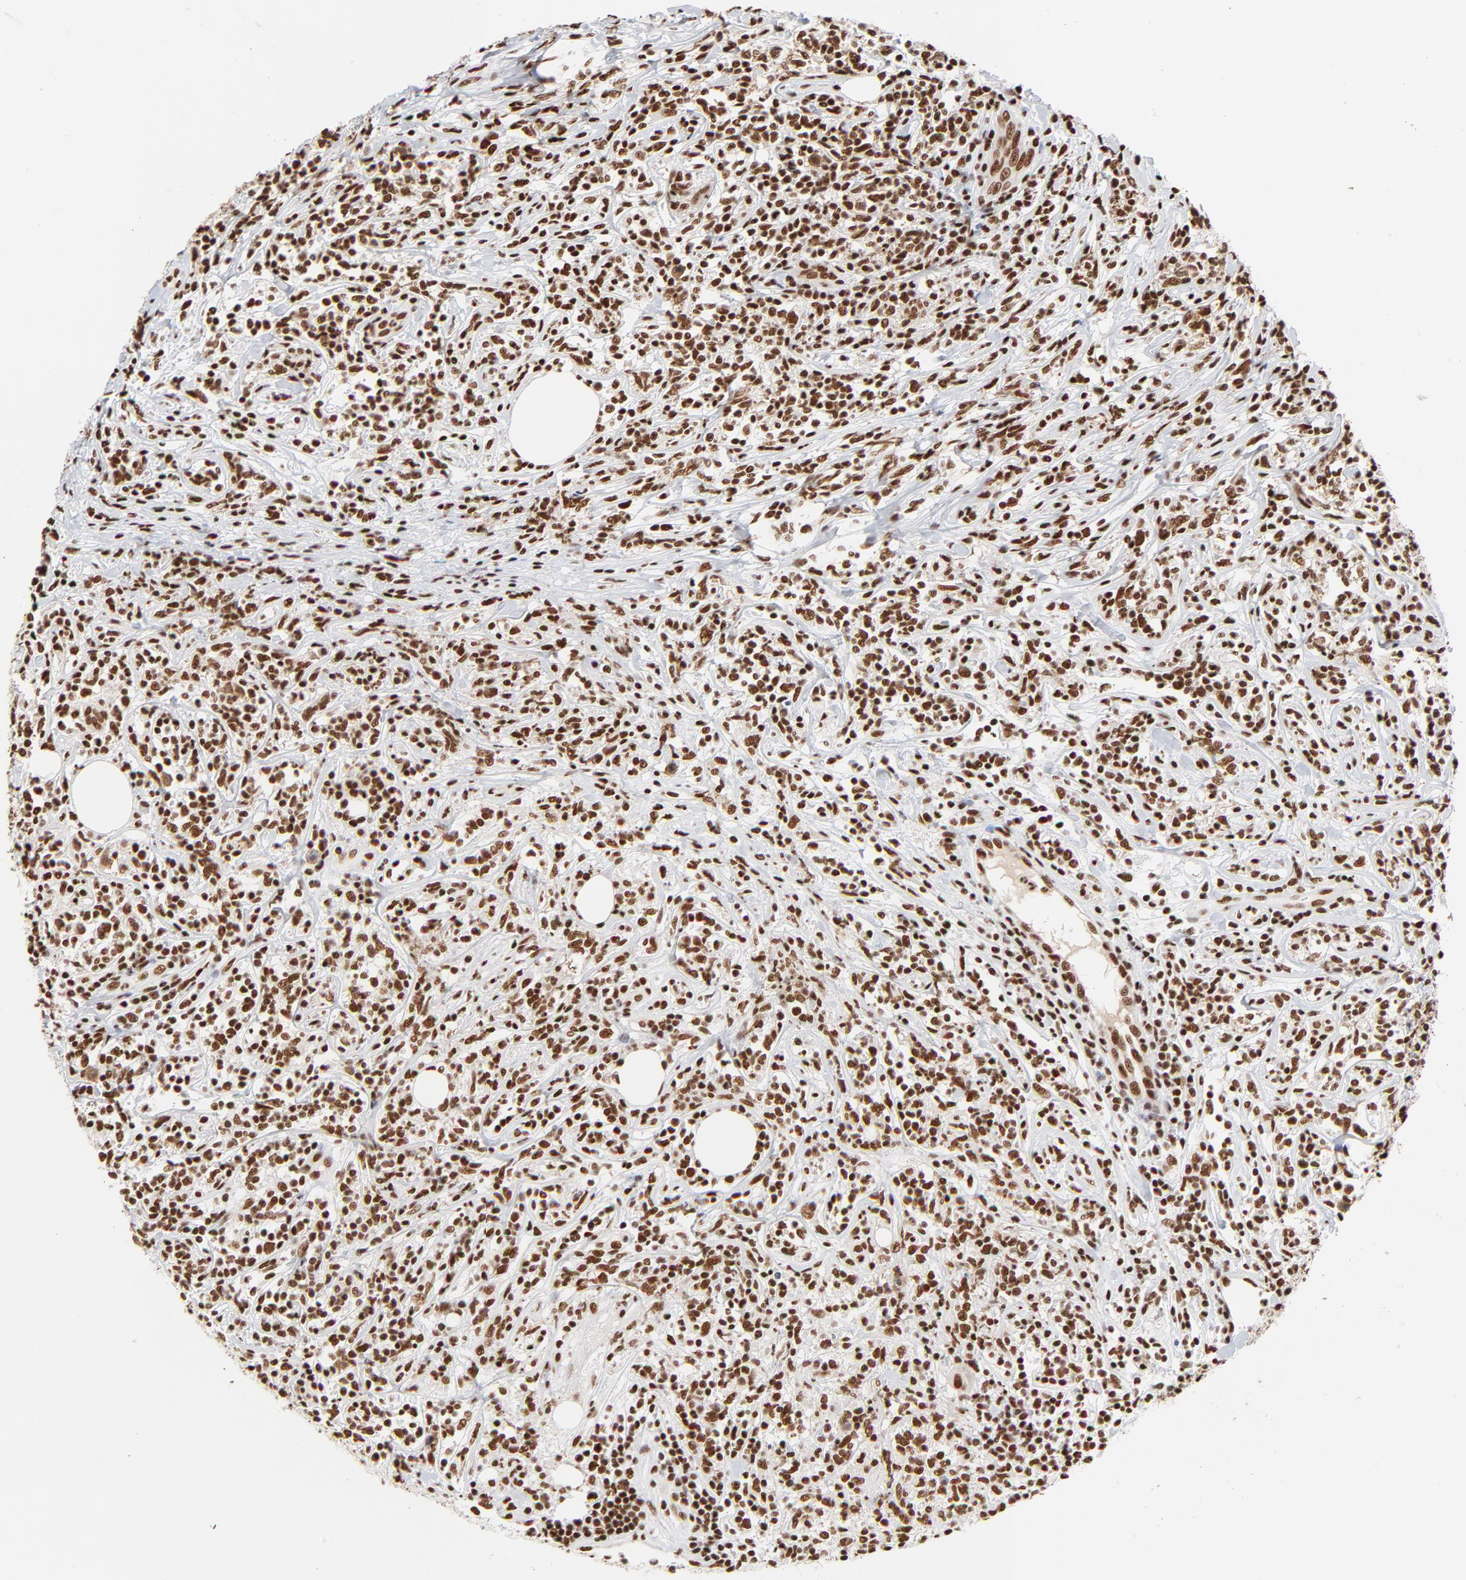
{"staining": {"intensity": "strong", "quantity": ">75%", "location": "nuclear"}, "tissue": "lymphoma", "cell_type": "Tumor cells", "image_type": "cancer", "snomed": [{"axis": "morphology", "description": "Malignant lymphoma, non-Hodgkin's type, High grade"}, {"axis": "topography", "description": "Lymph node"}], "caption": "The photomicrograph reveals immunohistochemical staining of lymphoma. There is strong nuclear positivity is identified in approximately >75% of tumor cells.", "gene": "CREB1", "patient": {"sex": "female", "age": 84}}